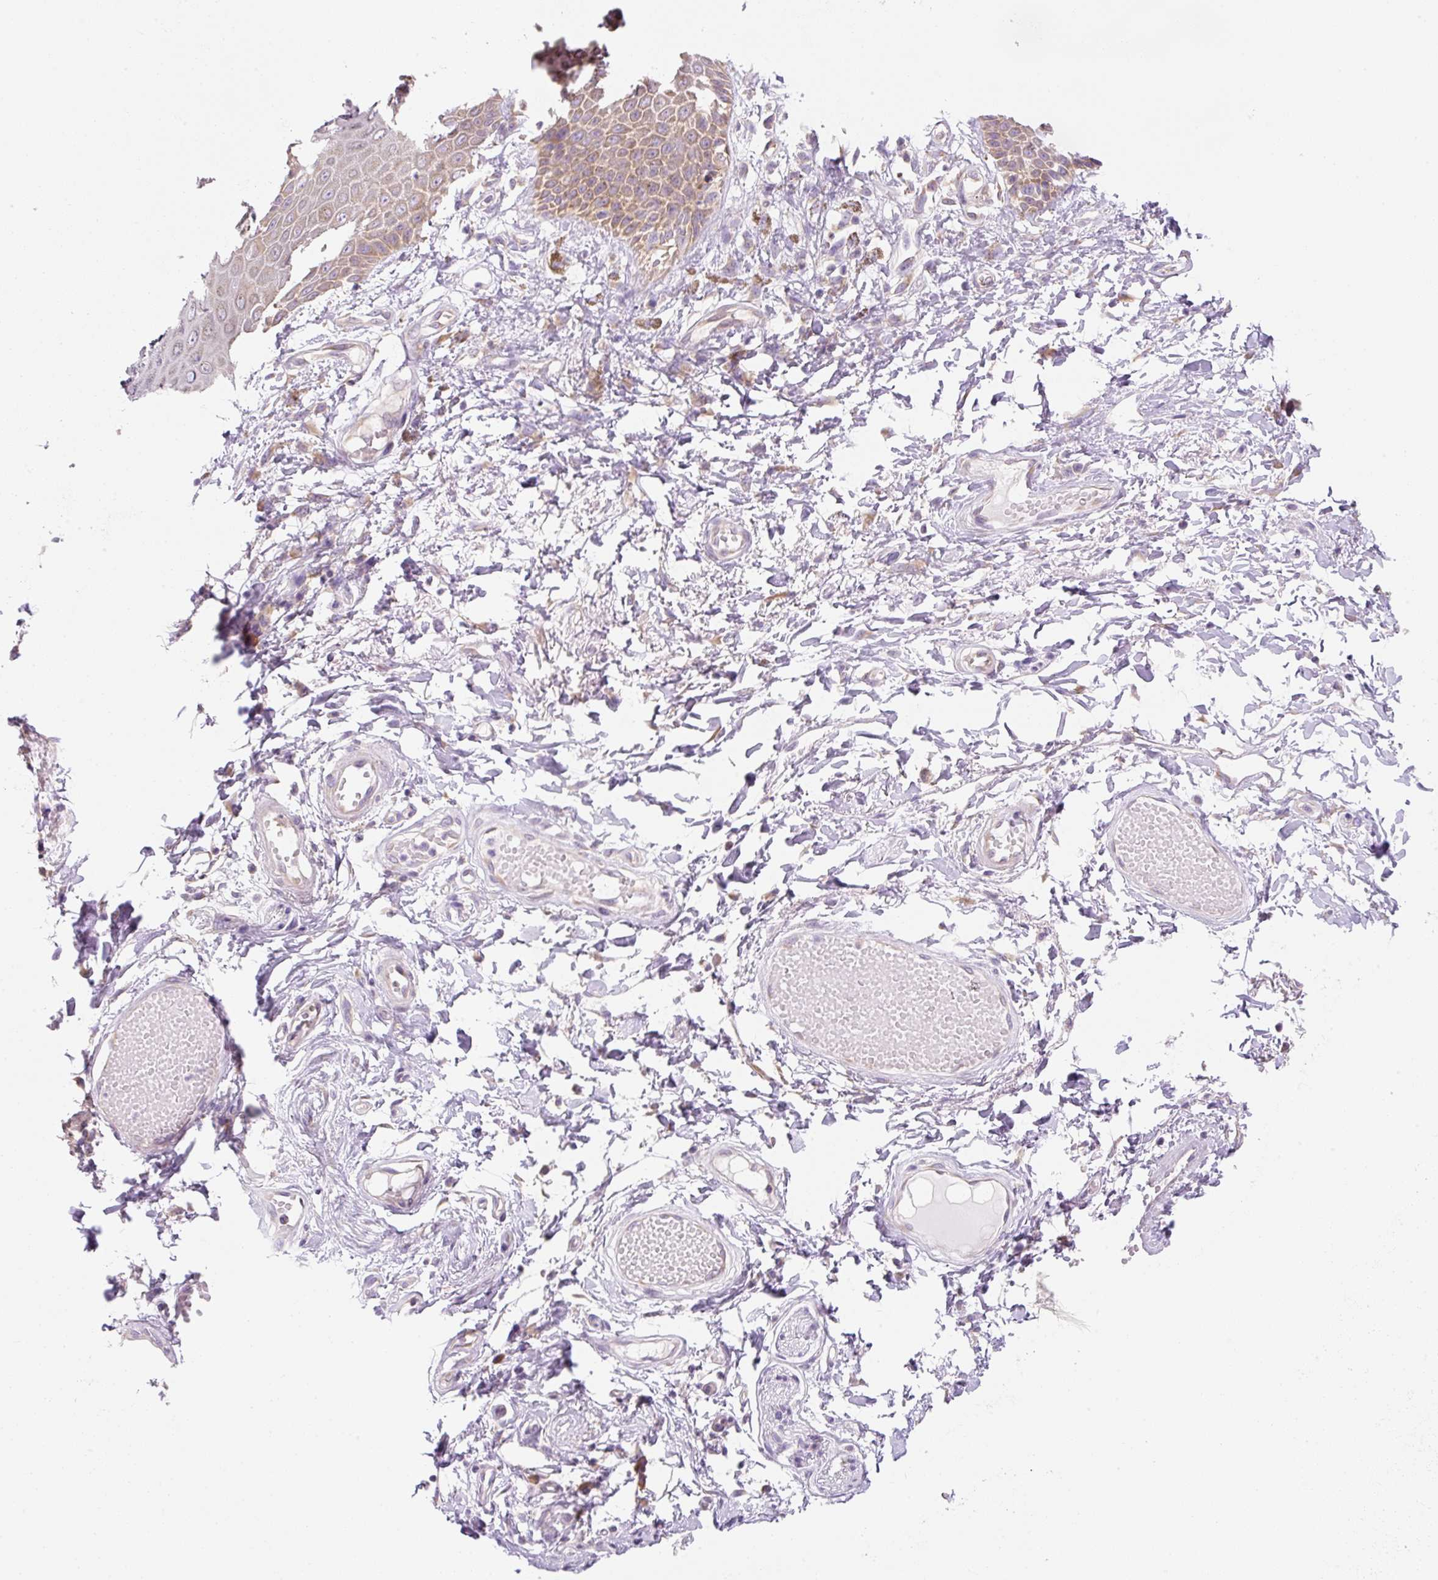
{"staining": {"intensity": "moderate", "quantity": "25%-75%", "location": "cytoplasmic/membranous"}, "tissue": "skin", "cell_type": "Epidermal cells", "image_type": "normal", "snomed": [{"axis": "morphology", "description": "Normal tissue, NOS"}, {"axis": "topography", "description": "Anal"}, {"axis": "topography", "description": "Peripheral nerve tissue"}], "caption": "This photomicrograph shows immunohistochemistry staining of benign human skin, with medium moderate cytoplasmic/membranous positivity in approximately 25%-75% of epidermal cells.", "gene": "RPL18A", "patient": {"sex": "male", "age": 78}}